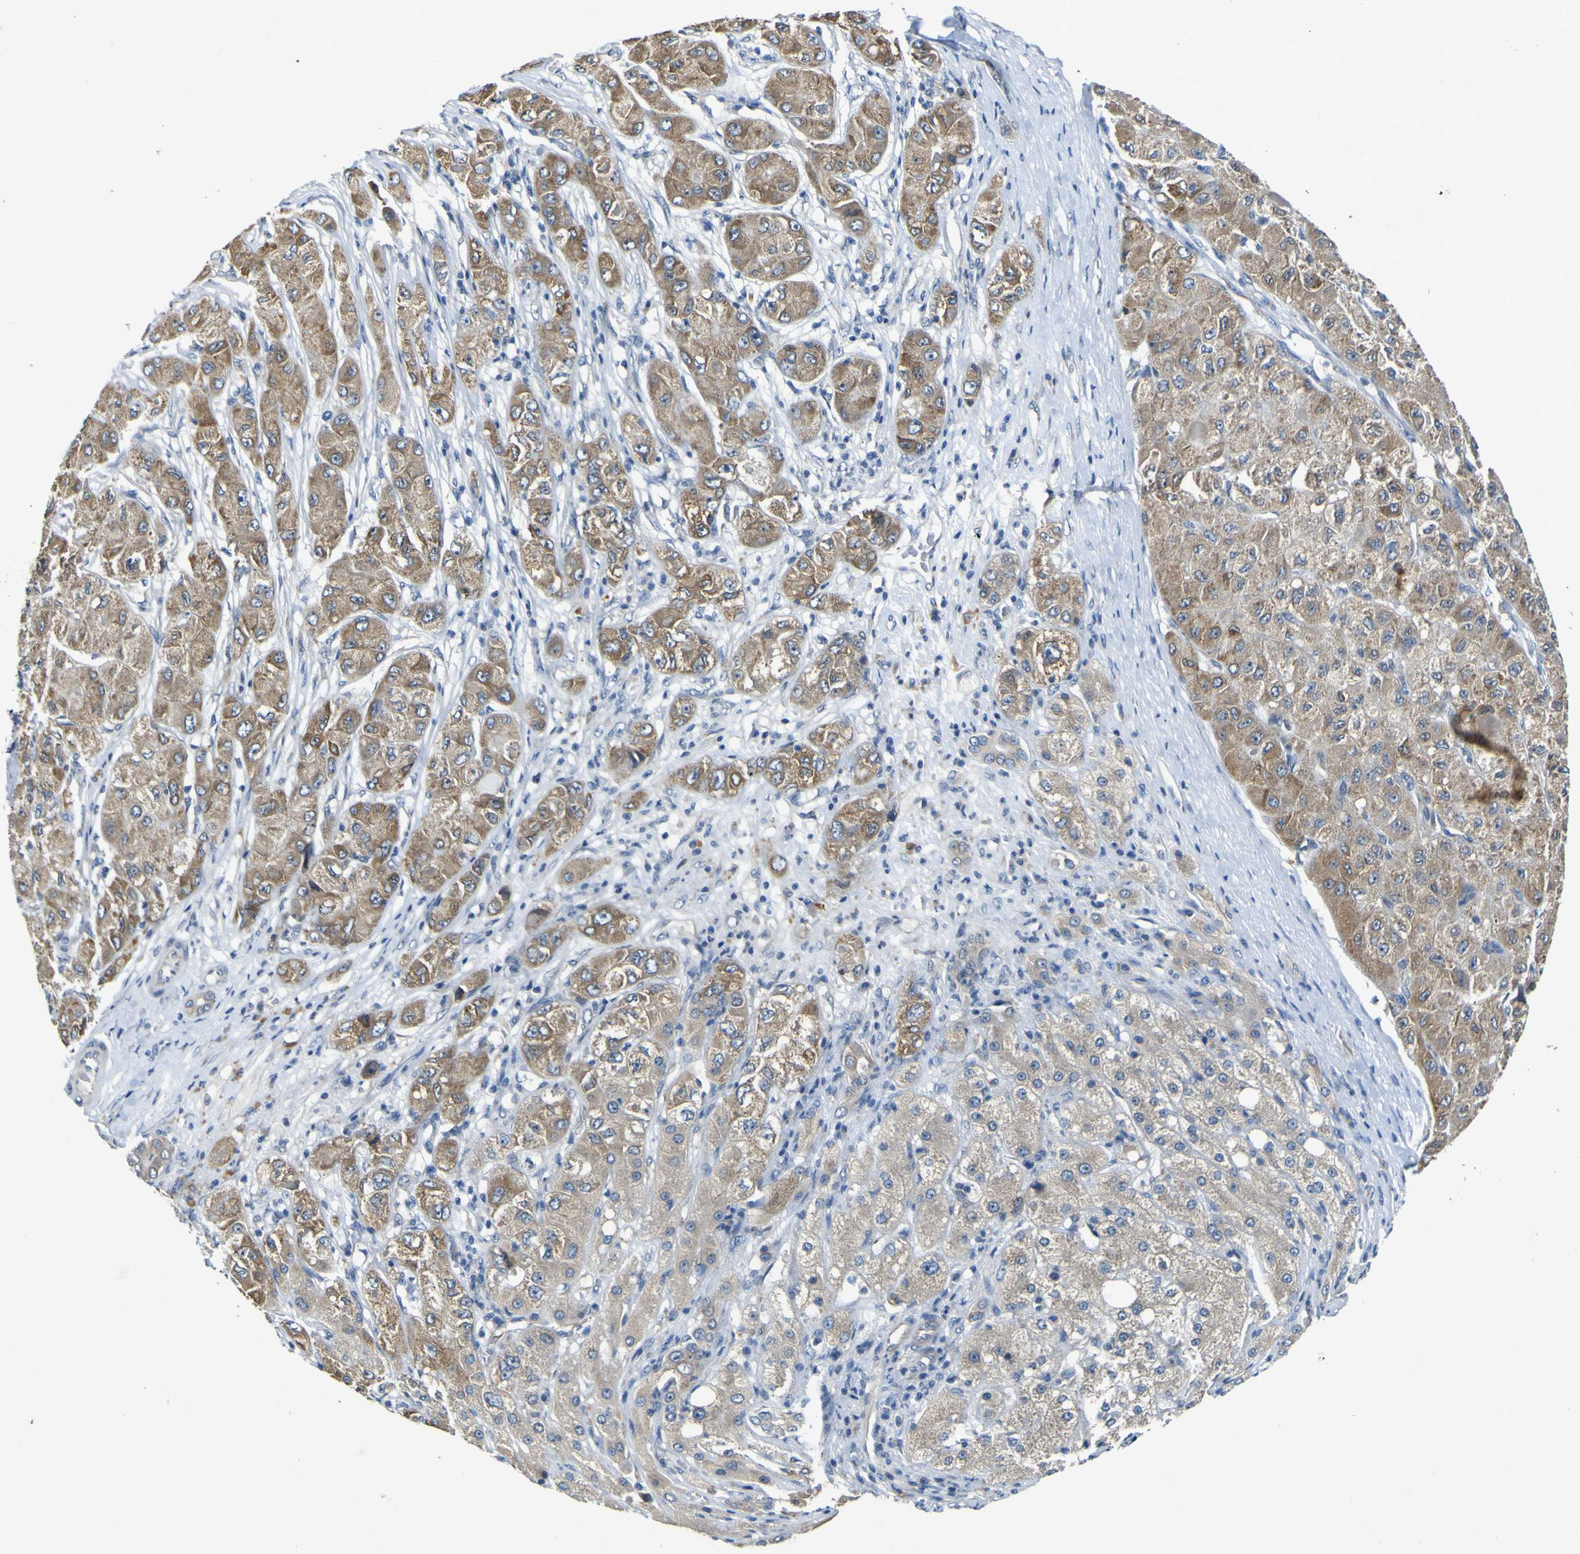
{"staining": {"intensity": "moderate", "quantity": ">75%", "location": "cytoplasmic/membranous"}, "tissue": "liver cancer", "cell_type": "Tumor cells", "image_type": "cancer", "snomed": [{"axis": "morphology", "description": "Carcinoma, Hepatocellular, NOS"}, {"axis": "topography", "description": "Liver"}], "caption": "This histopathology image demonstrates immunohistochemistry staining of liver cancer, with medium moderate cytoplasmic/membranous expression in approximately >75% of tumor cells.", "gene": "LDLR", "patient": {"sex": "male", "age": 80}}